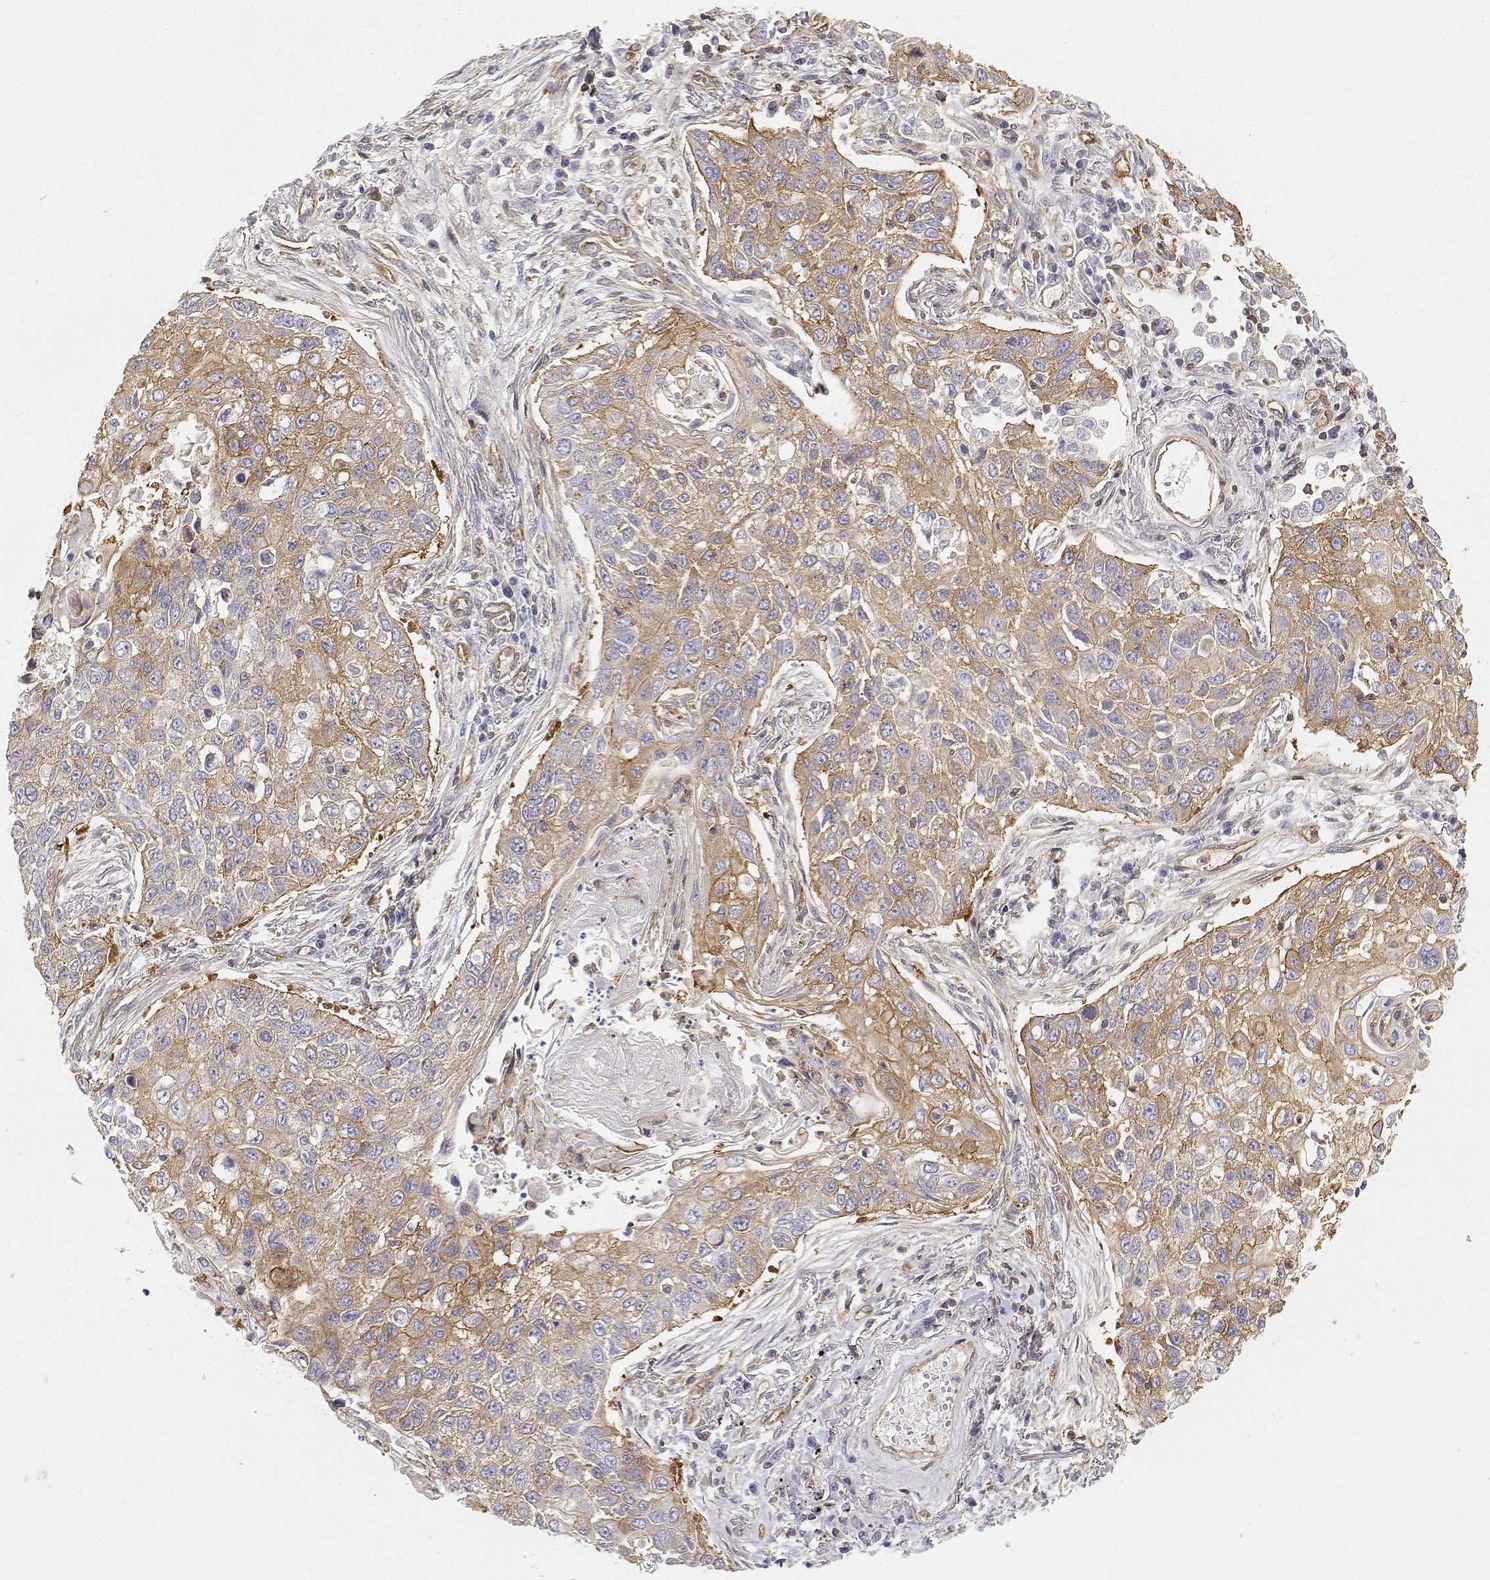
{"staining": {"intensity": "moderate", "quantity": "25%-75%", "location": "cytoplasmic/membranous"}, "tissue": "lung cancer", "cell_type": "Tumor cells", "image_type": "cancer", "snomed": [{"axis": "morphology", "description": "Squamous cell carcinoma, NOS"}, {"axis": "topography", "description": "Lung"}], "caption": "Lung squamous cell carcinoma stained with a brown dye reveals moderate cytoplasmic/membranous positive positivity in about 25%-75% of tumor cells.", "gene": "MYH9", "patient": {"sex": "male", "age": 75}}